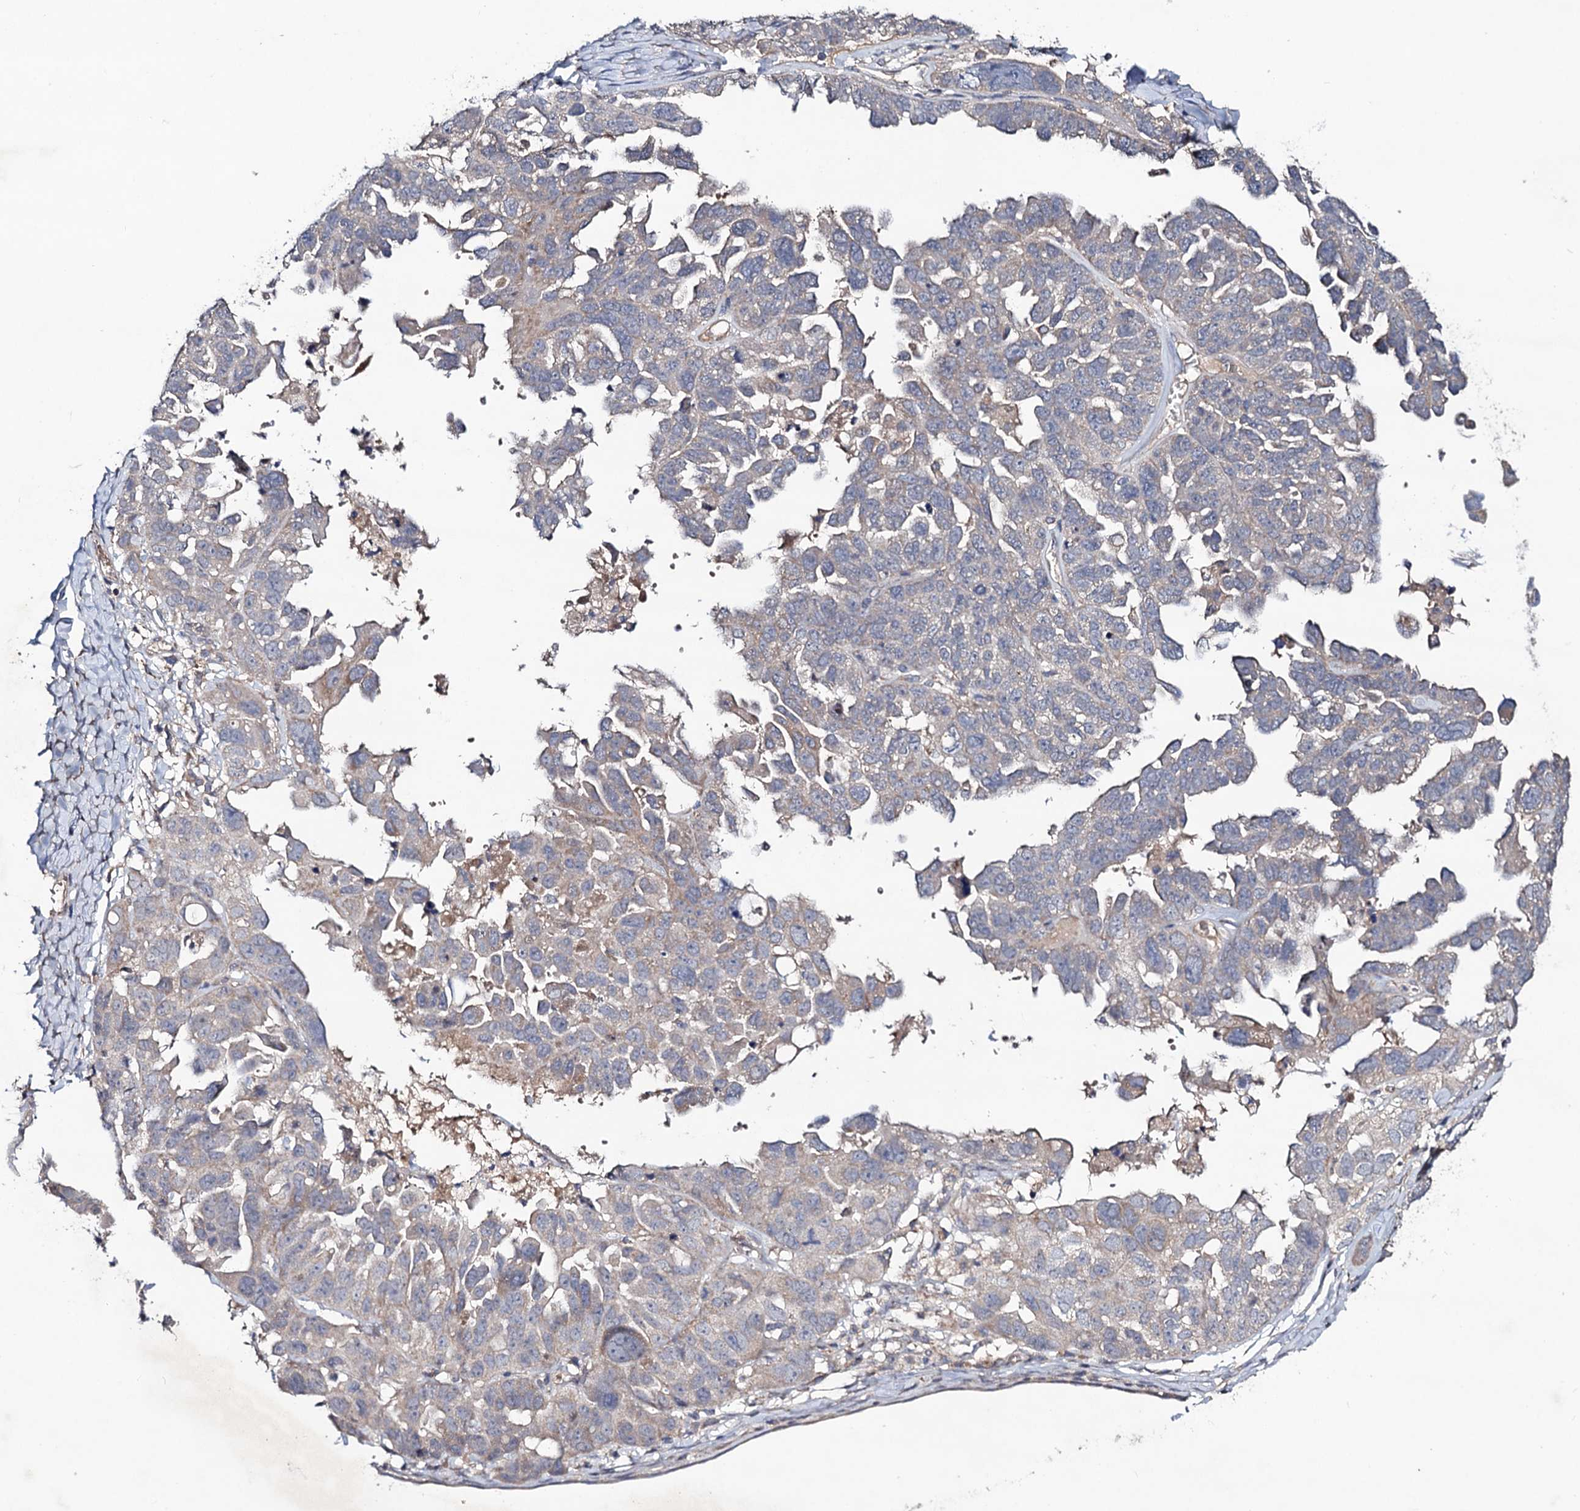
{"staining": {"intensity": "moderate", "quantity": "<25%", "location": "cytoplasmic/membranous"}, "tissue": "ovarian cancer", "cell_type": "Tumor cells", "image_type": "cancer", "snomed": [{"axis": "morphology", "description": "Cystadenocarcinoma, serous, NOS"}, {"axis": "topography", "description": "Ovary"}], "caption": "DAB immunohistochemical staining of ovarian cancer shows moderate cytoplasmic/membranous protein expression in approximately <25% of tumor cells.", "gene": "VPS37D", "patient": {"sex": "female", "age": 79}}